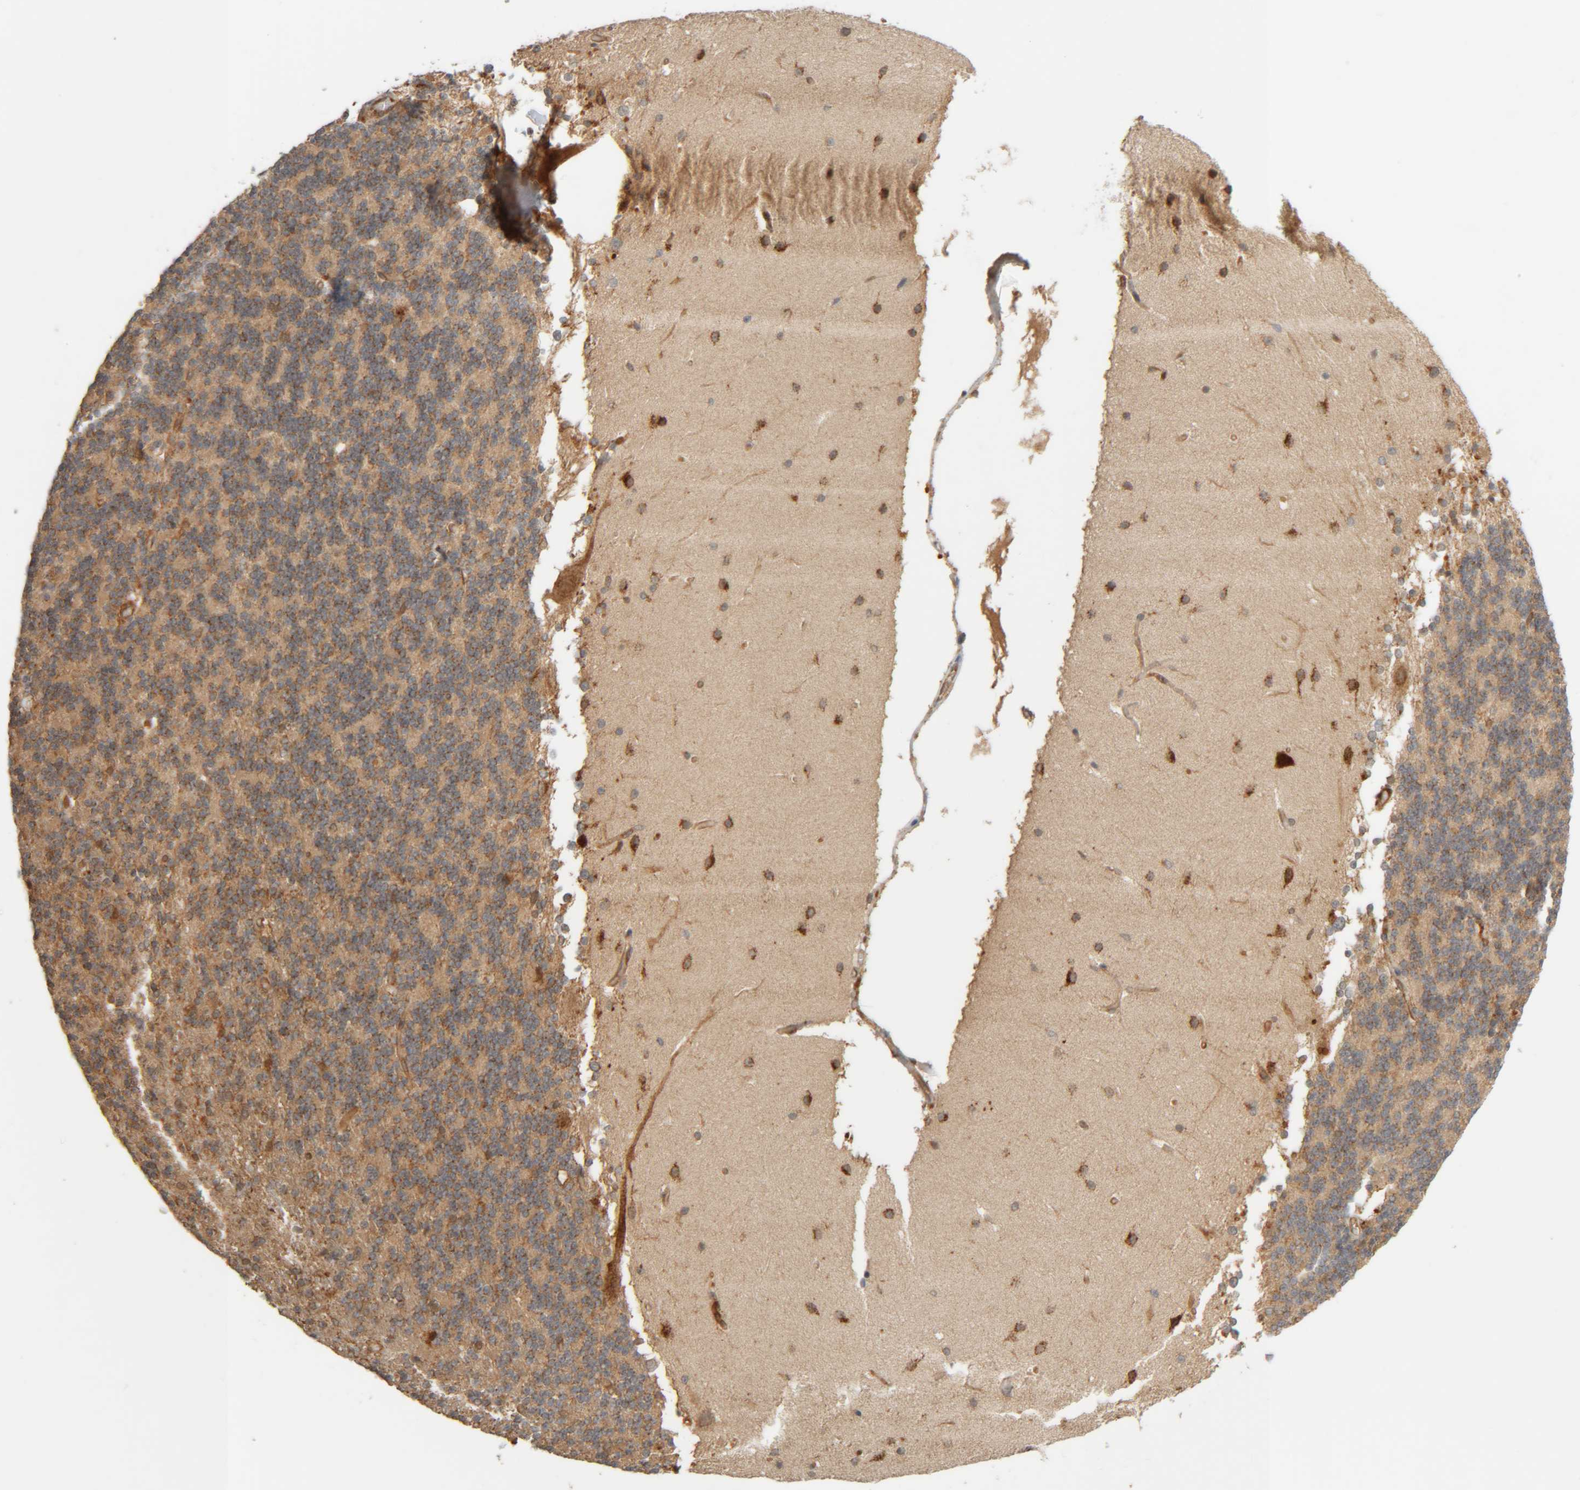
{"staining": {"intensity": "moderate", "quantity": "25%-75%", "location": "cytoplasmic/membranous"}, "tissue": "cerebellum", "cell_type": "Cells in granular layer", "image_type": "normal", "snomed": [{"axis": "morphology", "description": "Normal tissue, NOS"}, {"axis": "topography", "description": "Cerebellum"}], "caption": "The photomicrograph displays a brown stain indicating the presence of a protein in the cytoplasmic/membranous of cells in granular layer in cerebellum. The staining is performed using DAB brown chromogen to label protein expression. The nuclei are counter-stained blue using hematoxylin.", "gene": "TMEM192", "patient": {"sex": "female", "age": 19}}